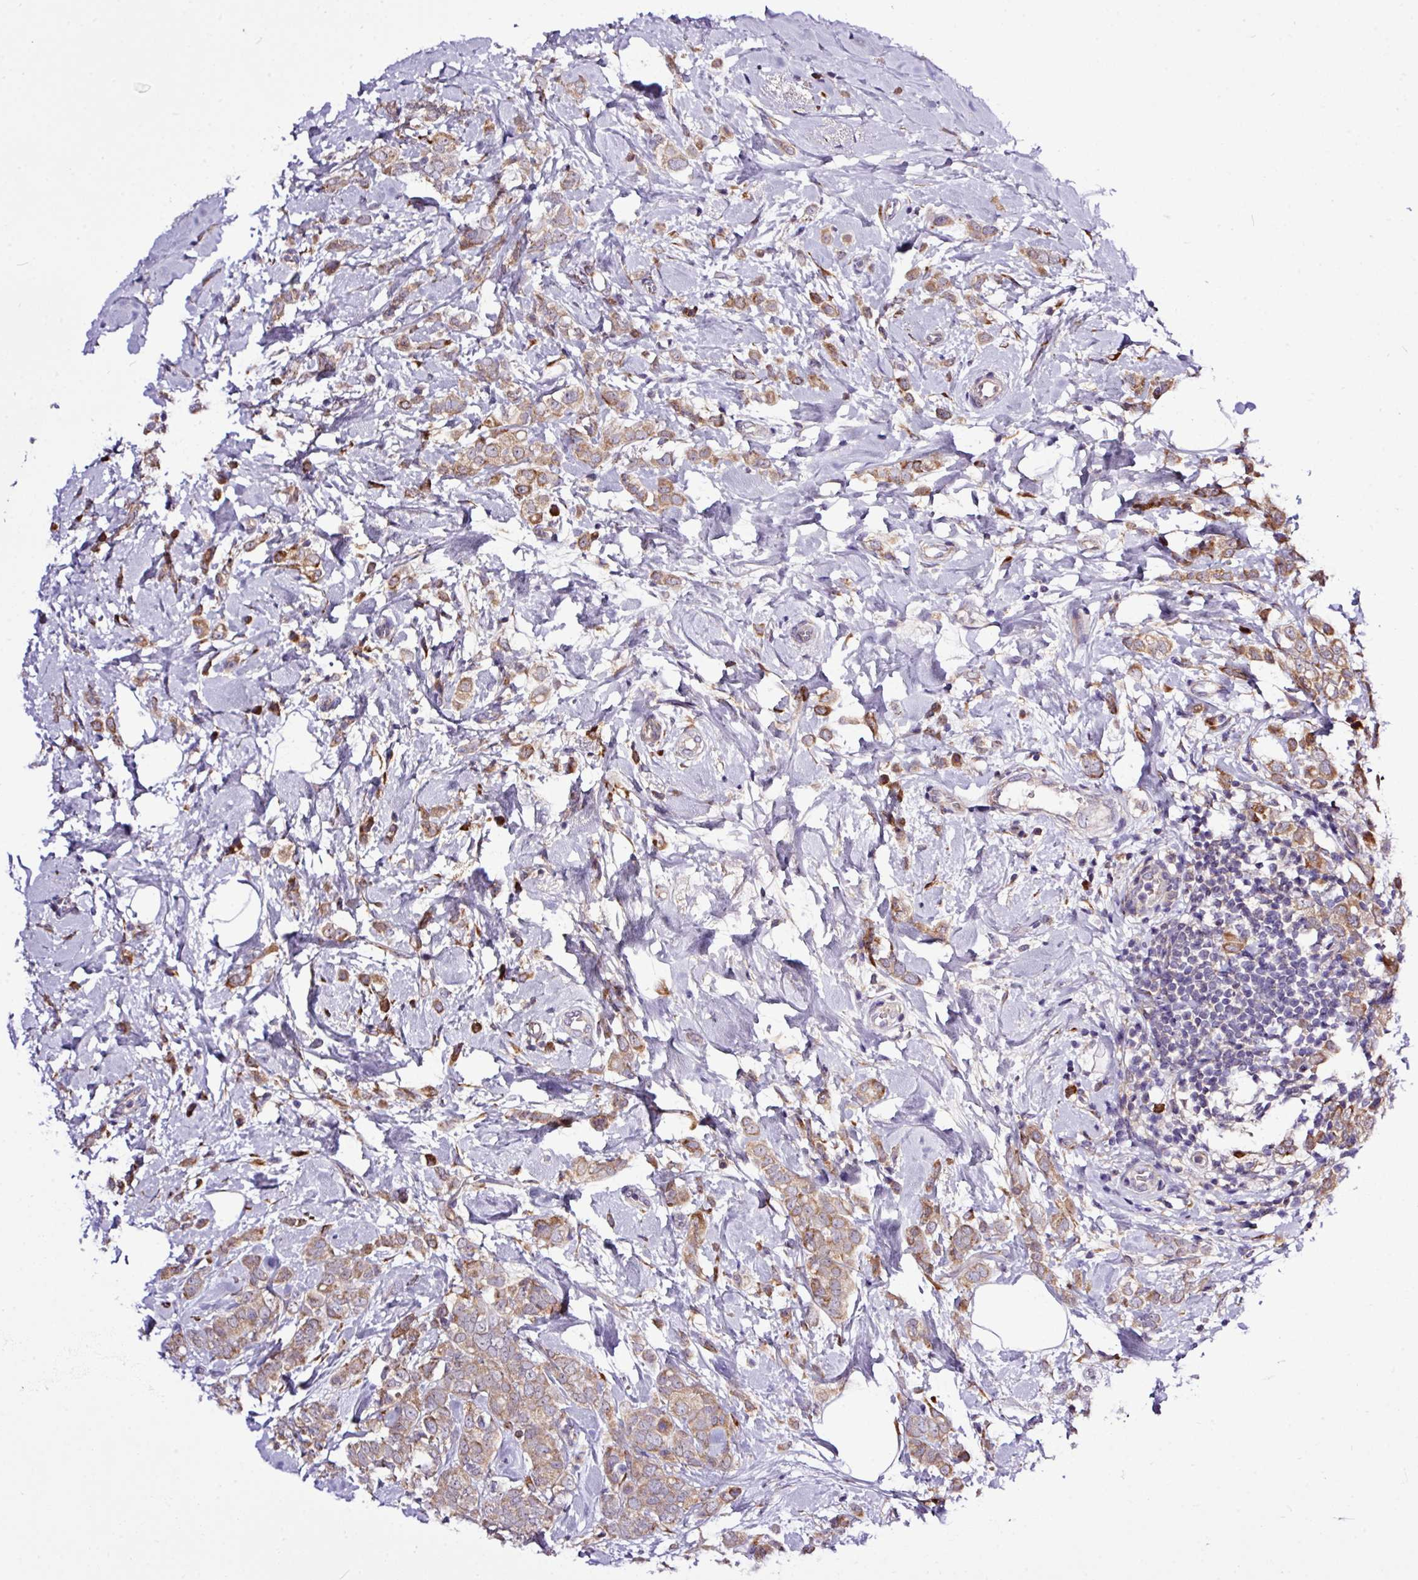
{"staining": {"intensity": "weak", "quantity": ">75%", "location": "cytoplasmic/membranous"}, "tissue": "breast cancer", "cell_type": "Tumor cells", "image_type": "cancer", "snomed": [{"axis": "morphology", "description": "Lobular carcinoma"}, {"axis": "topography", "description": "Breast"}], "caption": "Immunohistochemistry (IHC) photomicrograph of neoplastic tissue: lobular carcinoma (breast) stained using IHC shows low levels of weak protein expression localized specifically in the cytoplasmic/membranous of tumor cells, appearing as a cytoplasmic/membranous brown color.", "gene": "TM2D2", "patient": {"sex": "female", "age": 47}}